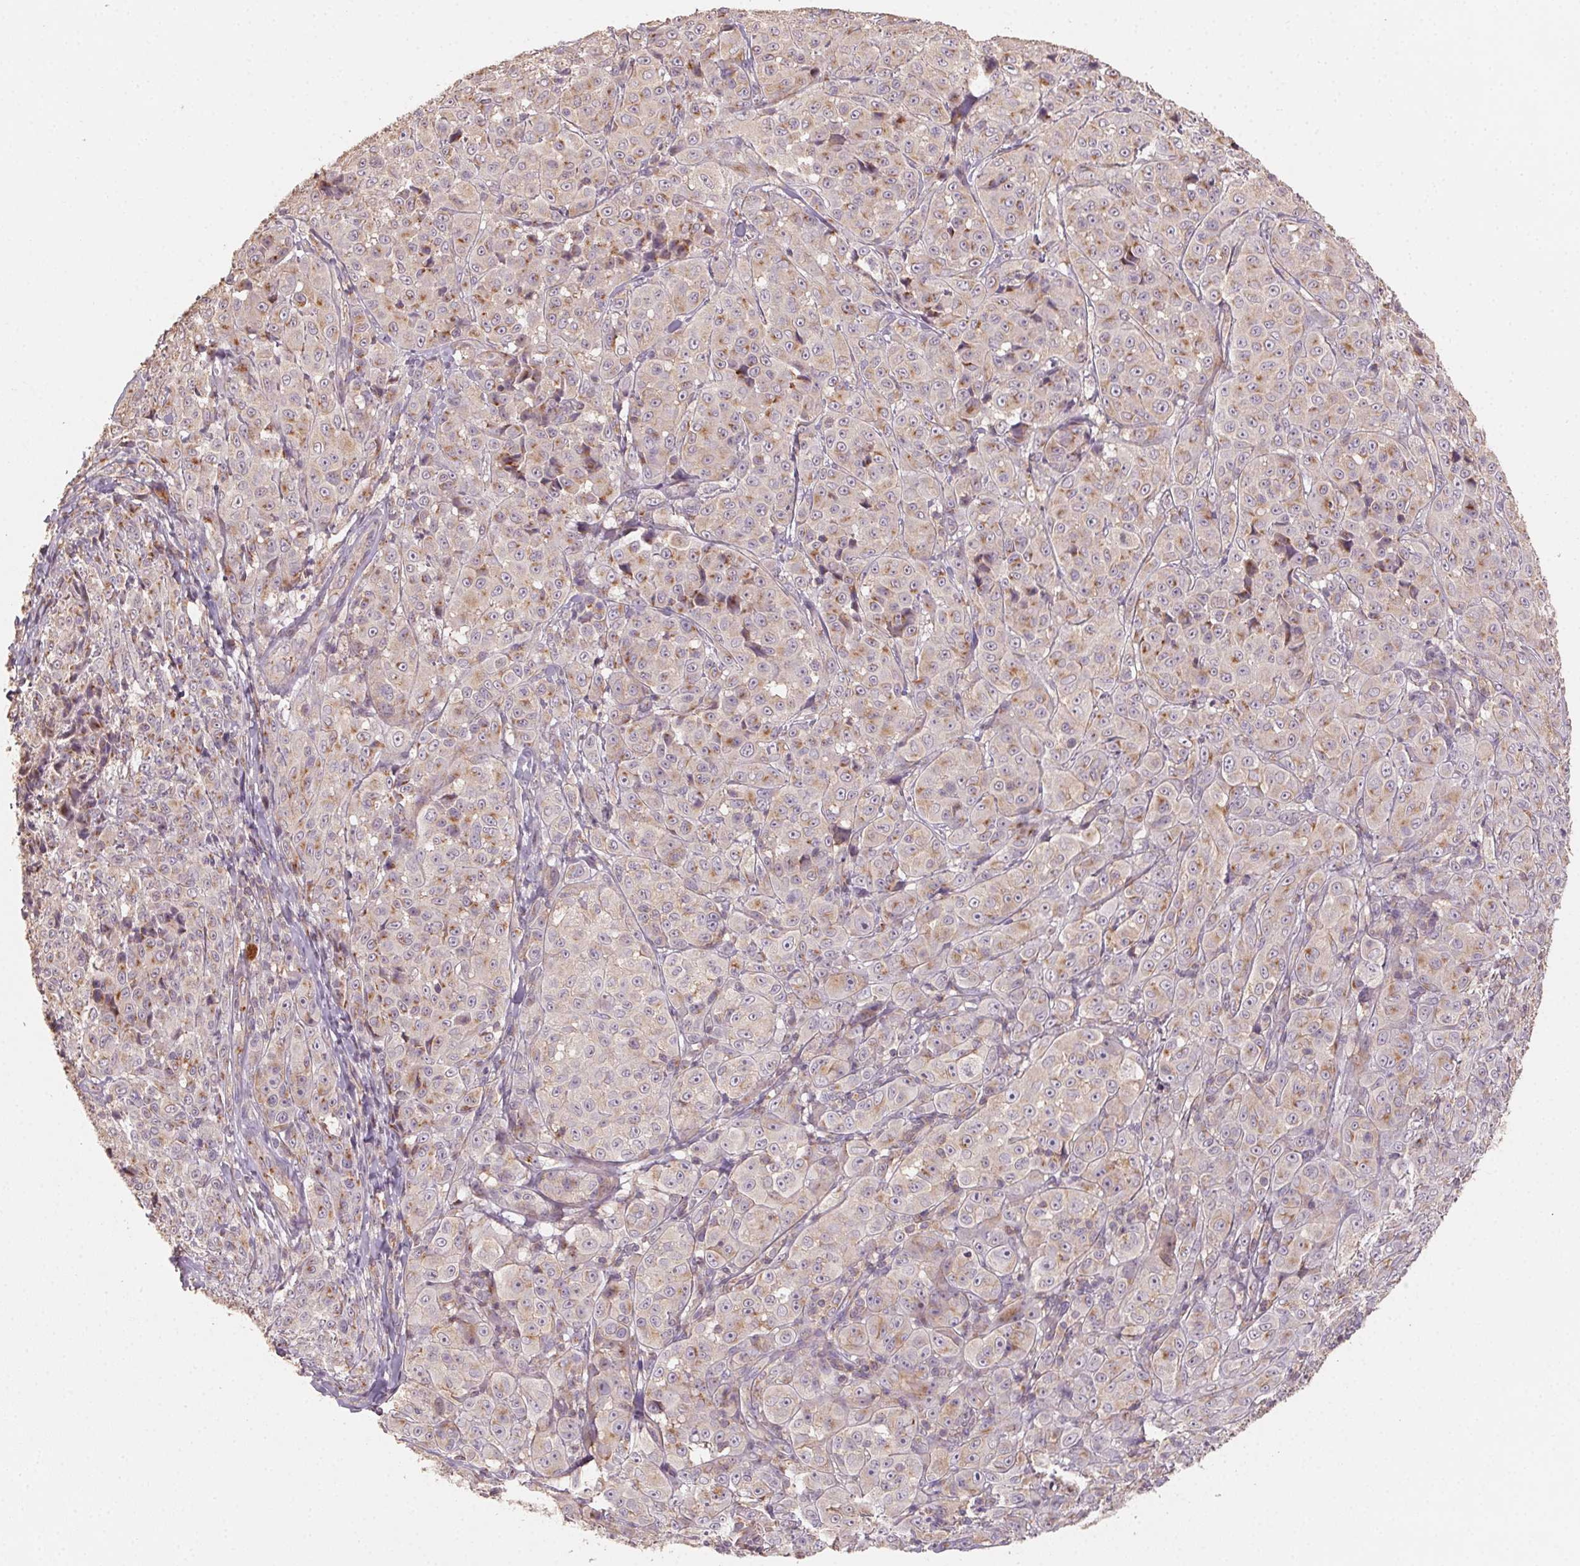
{"staining": {"intensity": "weak", "quantity": "25%-75%", "location": "cytoplasmic/membranous"}, "tissue": "melanoma", "cell_type": "Tumor cells", "image_type": "cancer", "snomed": [{"axis": "morphology", "description": "Malignant melanoma, NOS"}, {"axis": "topography", "description": "Skin"}], "caption": "High-magnification brightfield microscopy of melanoma stained with DAB (3,3'-diaminobenzidine) (brown) and counterstained with hematoxylin (blue). tumor cells exhibit weak cytoplasmic/membranous positivity is seen in about25%-75% of cells. The staining was performed using DAB to visualize the protein expression in brown, while the nuclei were stained in blue with hematoxylin (Magnification: 20x).", "gene": "AP1S1", "patient": {"sex": "male", "age": 89}}